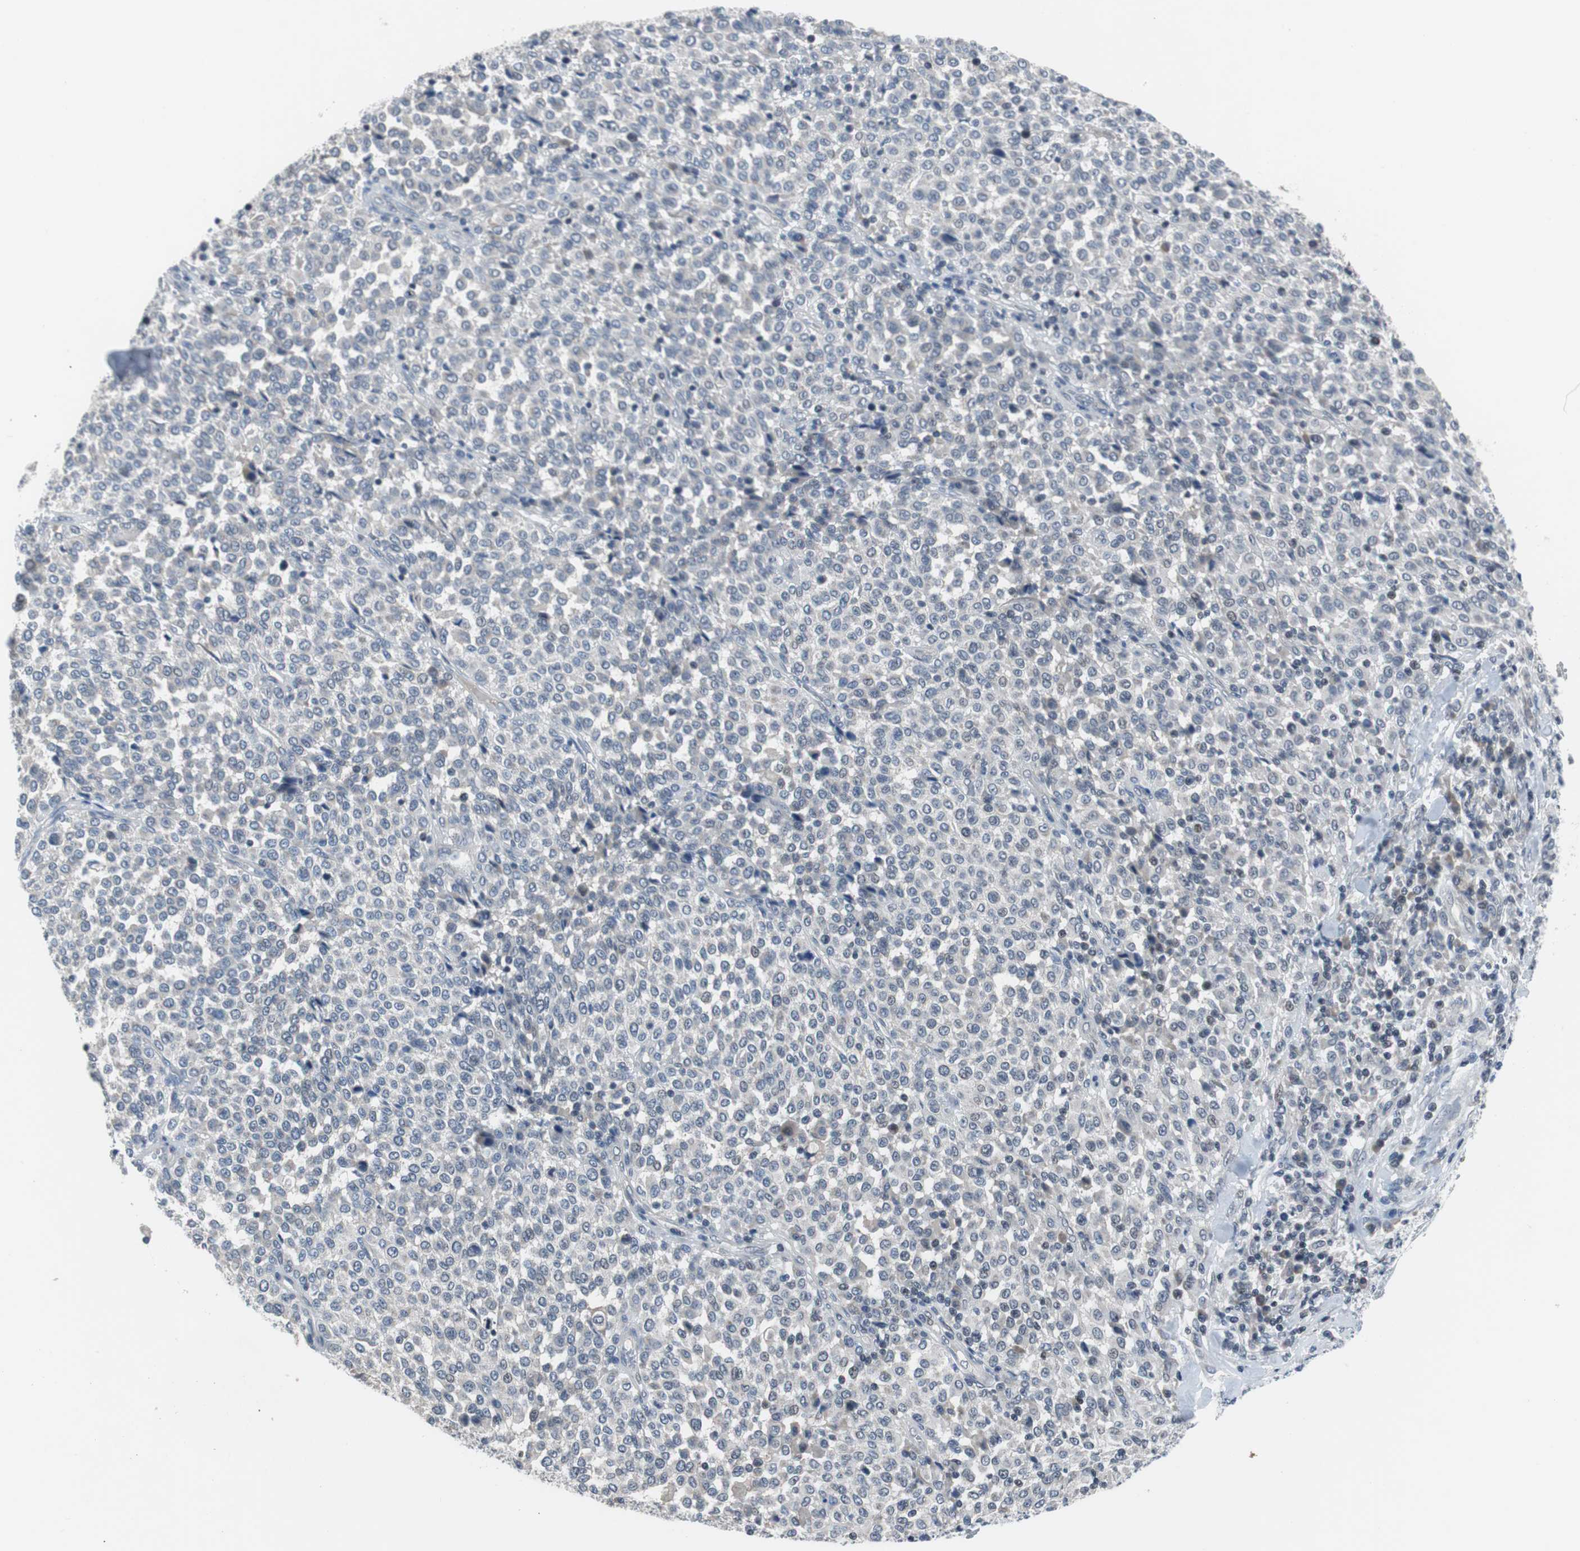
{"staining": {"intensity": "negative", "quantity": "none", "location": "none"}, "tissue": "melanoma", "cell_type": "Tumor cells", "image_type": "cancer", "snomed": [{"axis": "morphology", "description": "Malignant melanoma, Metastatic site"}, {"axis": "topography", "description": "Pancreas"}], "caption": "This is a histopathology image of immunohistochemistry staining of melanoma, which shows no staining in tumor cells.", "gene": "TP63", "patient": {"sex": "female", "age": 30}}